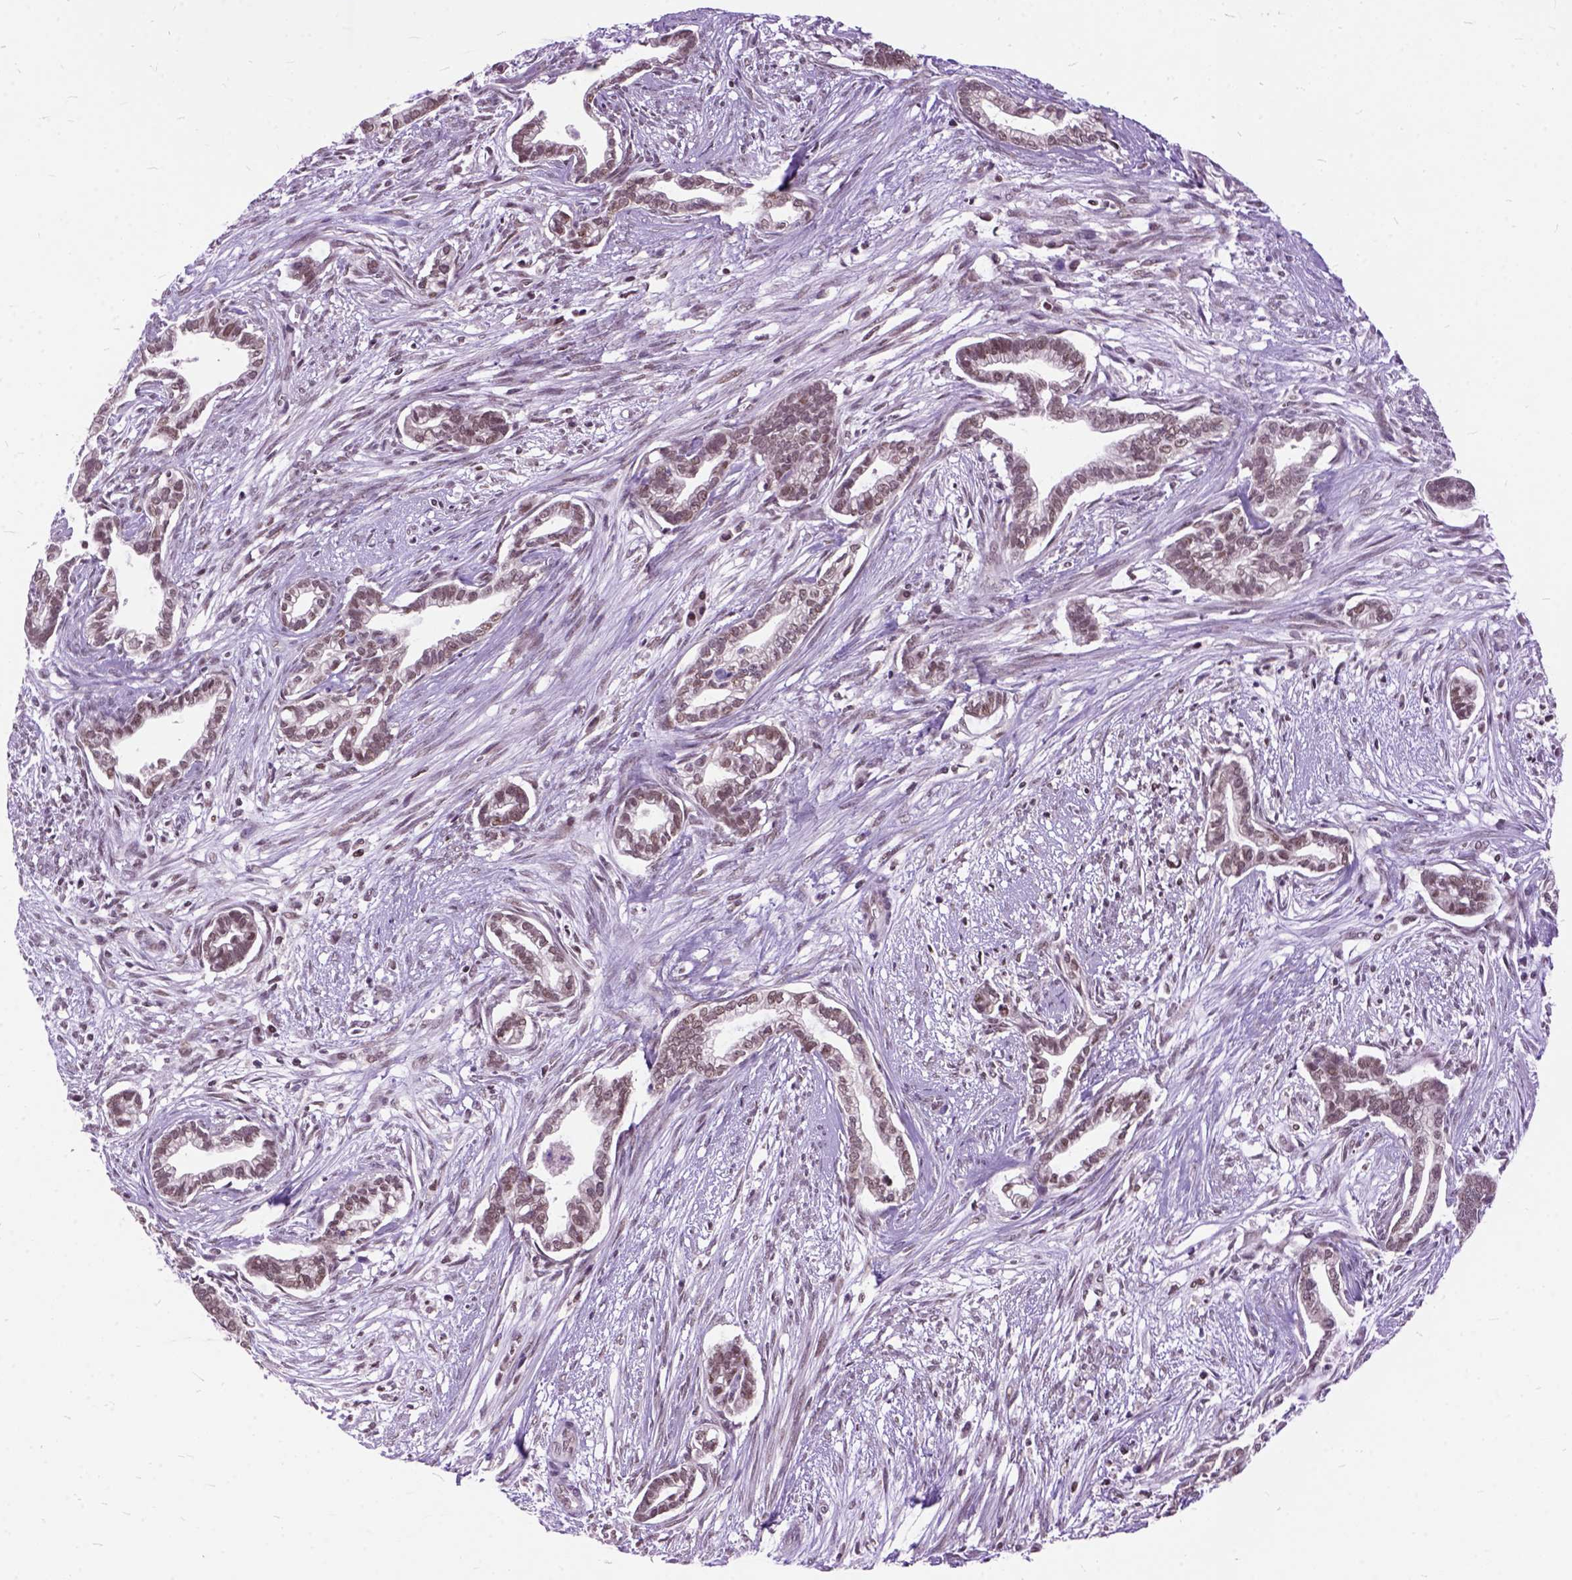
{"staining": {"intensity": "moderate", "quantity": ">75%", "location": "nuclear"}, "tissue": "cervical cancer", "cell_type": "Tumor cells", "image_type": "cancer", "snomed": [{"axis": "morphology", "description": "Adenocarcinoma, NOS"}, {"axis": "topography", "description": "Cervix"}], "caption": "There is medium levels of moderate nuclear staining in tumor cells of cervical cancer (adenocarcinoma), as demonstrated by immunohistochemical staining (brown color).", "gene": "ORC5", "patient": {"sex": "female", "age": 62}}